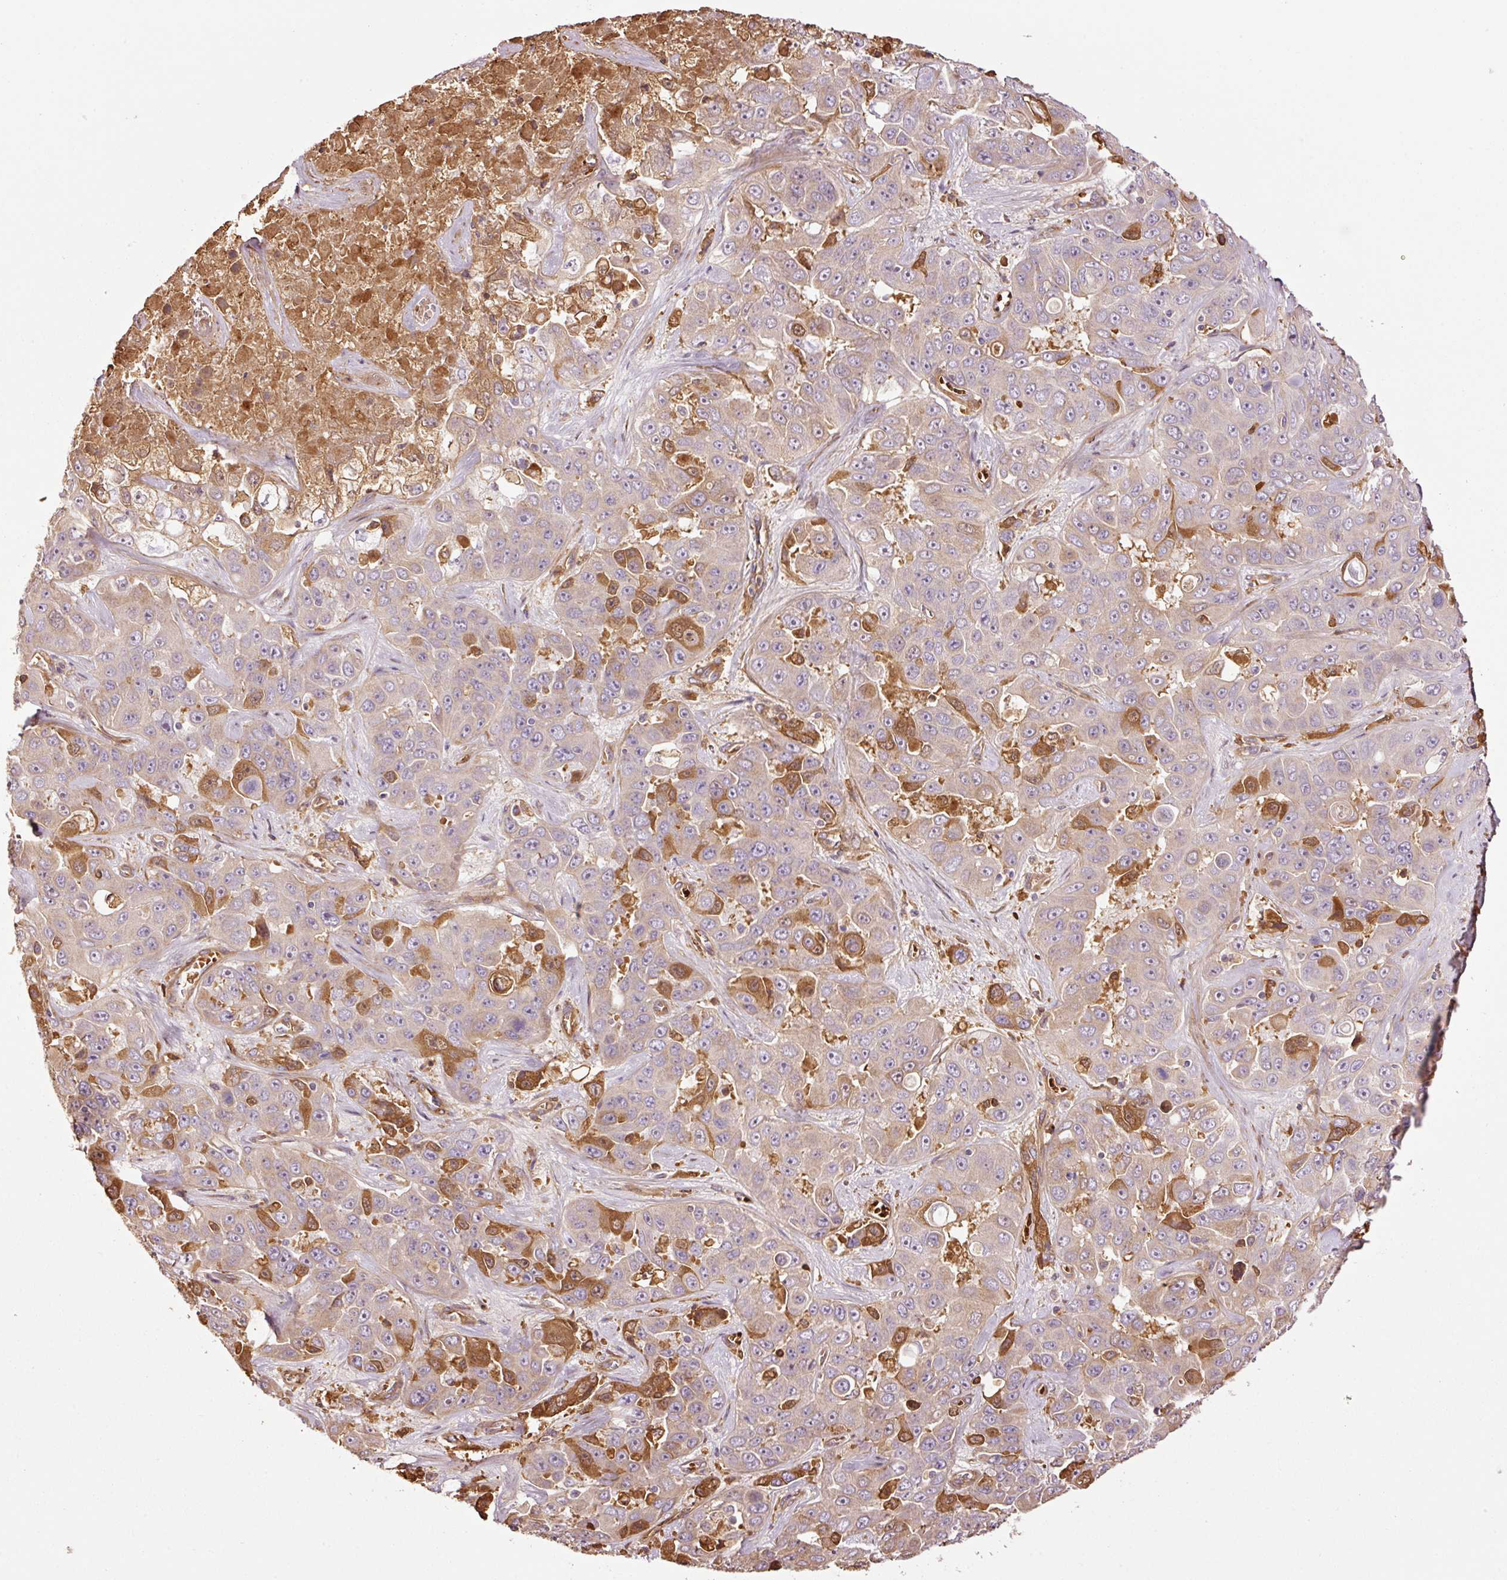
{"staining": {"intensity": "moderate", "quantity": "<25%", "location": "cytoplasmic/membranous,nuclear"}, "tissue": "liver cancer", "cell_type": "Tumor cells", "image_type": "cancer", "snomed": [{"axis": "morphology", "description": "Cholangiocarcinoma"}, {"axis": "topography", "description": "Liver"}], "caption": "Liver cholangiocarcinoma stained for a protein (brown) shows moderate cytoplasmic/membranous and nuclear positive staining in approximately <25% of tumor cells.", "gene": "NID2", "patient": {"sex": "female", "age": 52}}